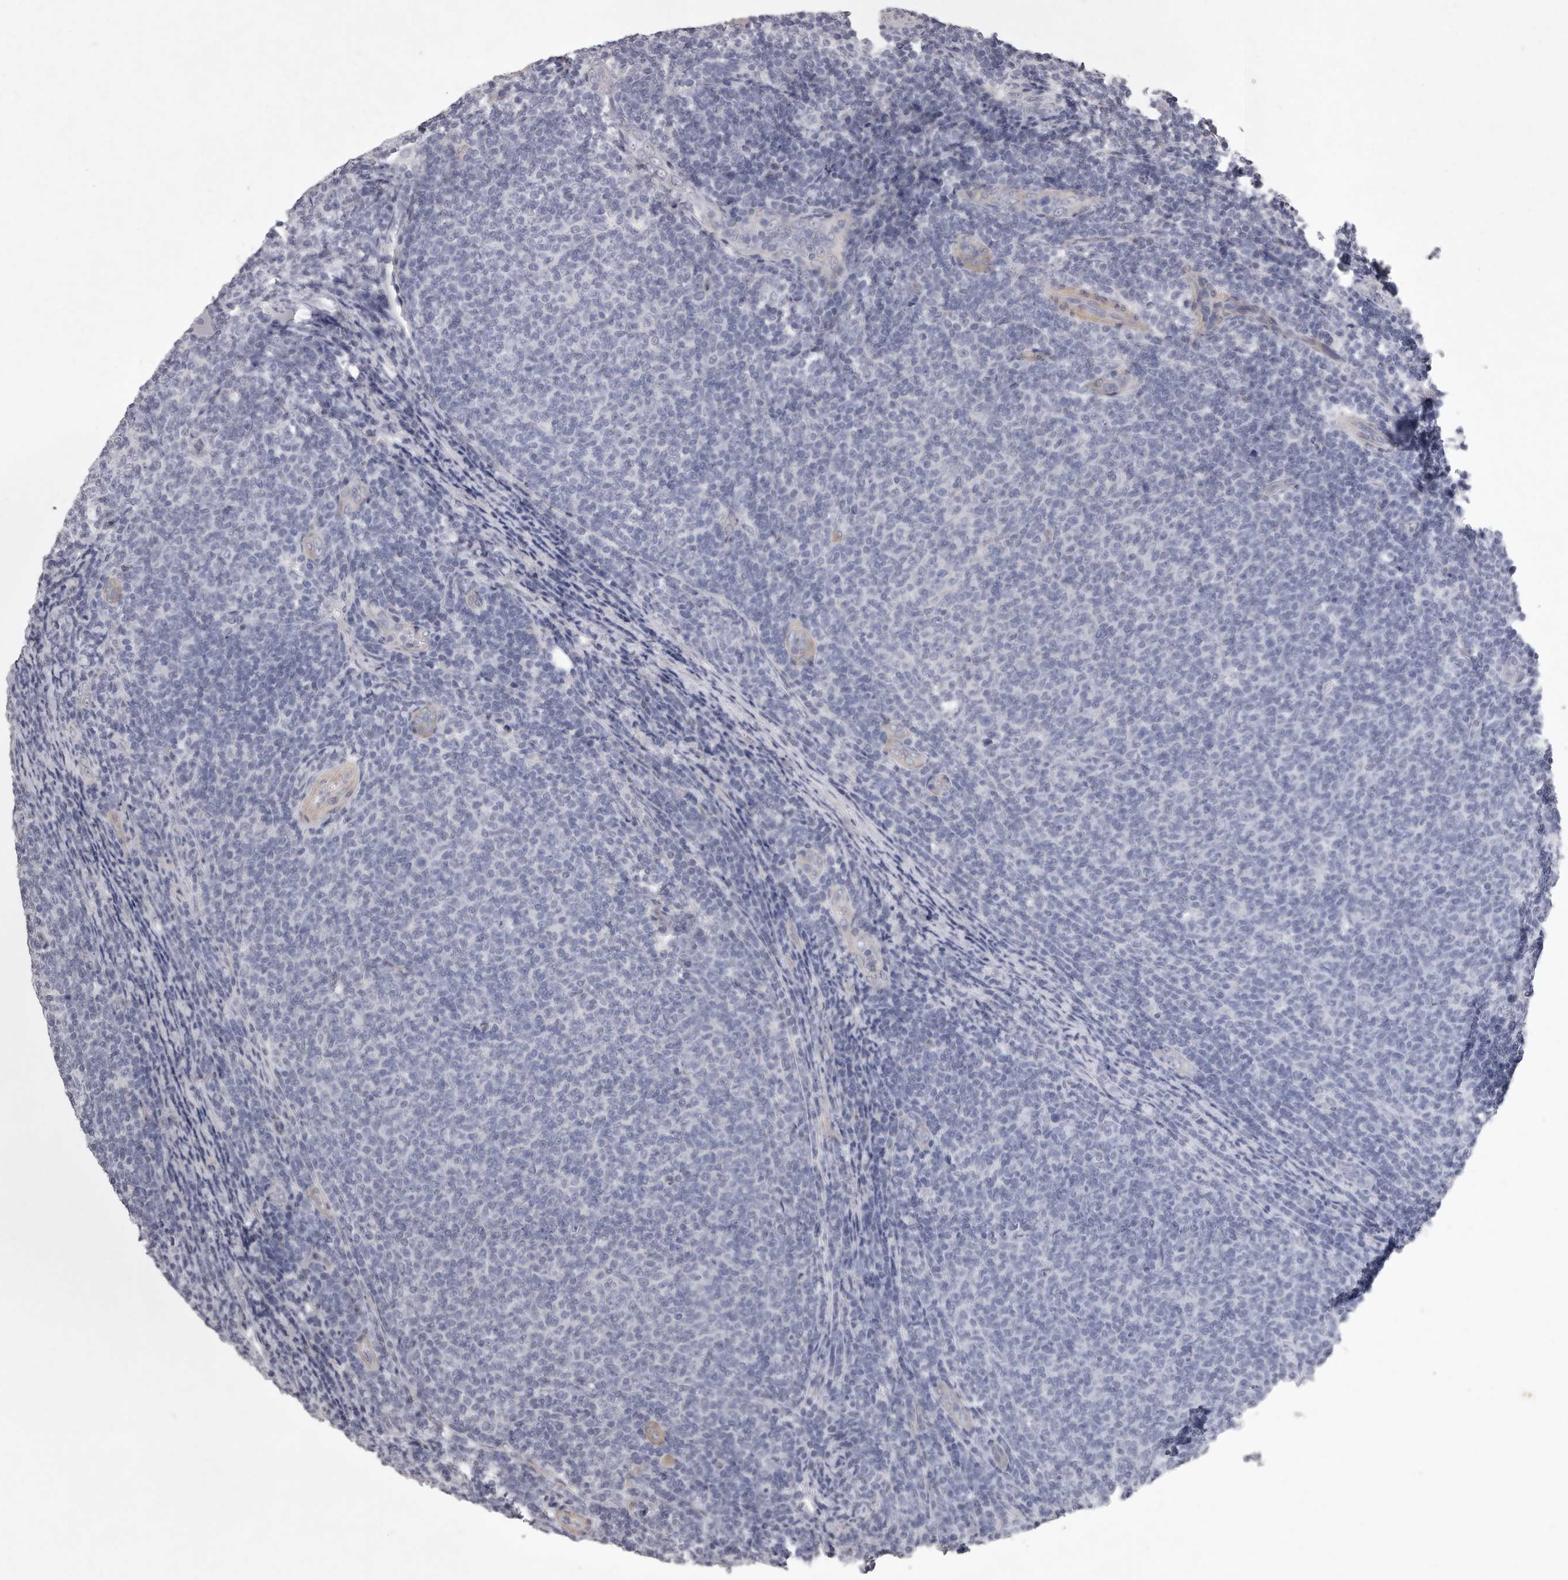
{"staining": {"intensity": "negative", "quantity": "none", "location": "none"}, "tissue": "lymphoma", "cell_type": "Tumor cells", "image_type": "cancer", "snomed": [{"axis": "morphology", "description": "Malignant lymphoma, non-Hodgkin's type, Low grade"}, {"axis": "topography", "description": "Lymph node"}], "caption": "The immunohistochemistry image has no significant positivity in tumor cells of low-grade malignant lymphoma, non-Hodgkin's type tissue.", "gene": "NKAIN4", "patient": {"sex": "male", "age": 66}}